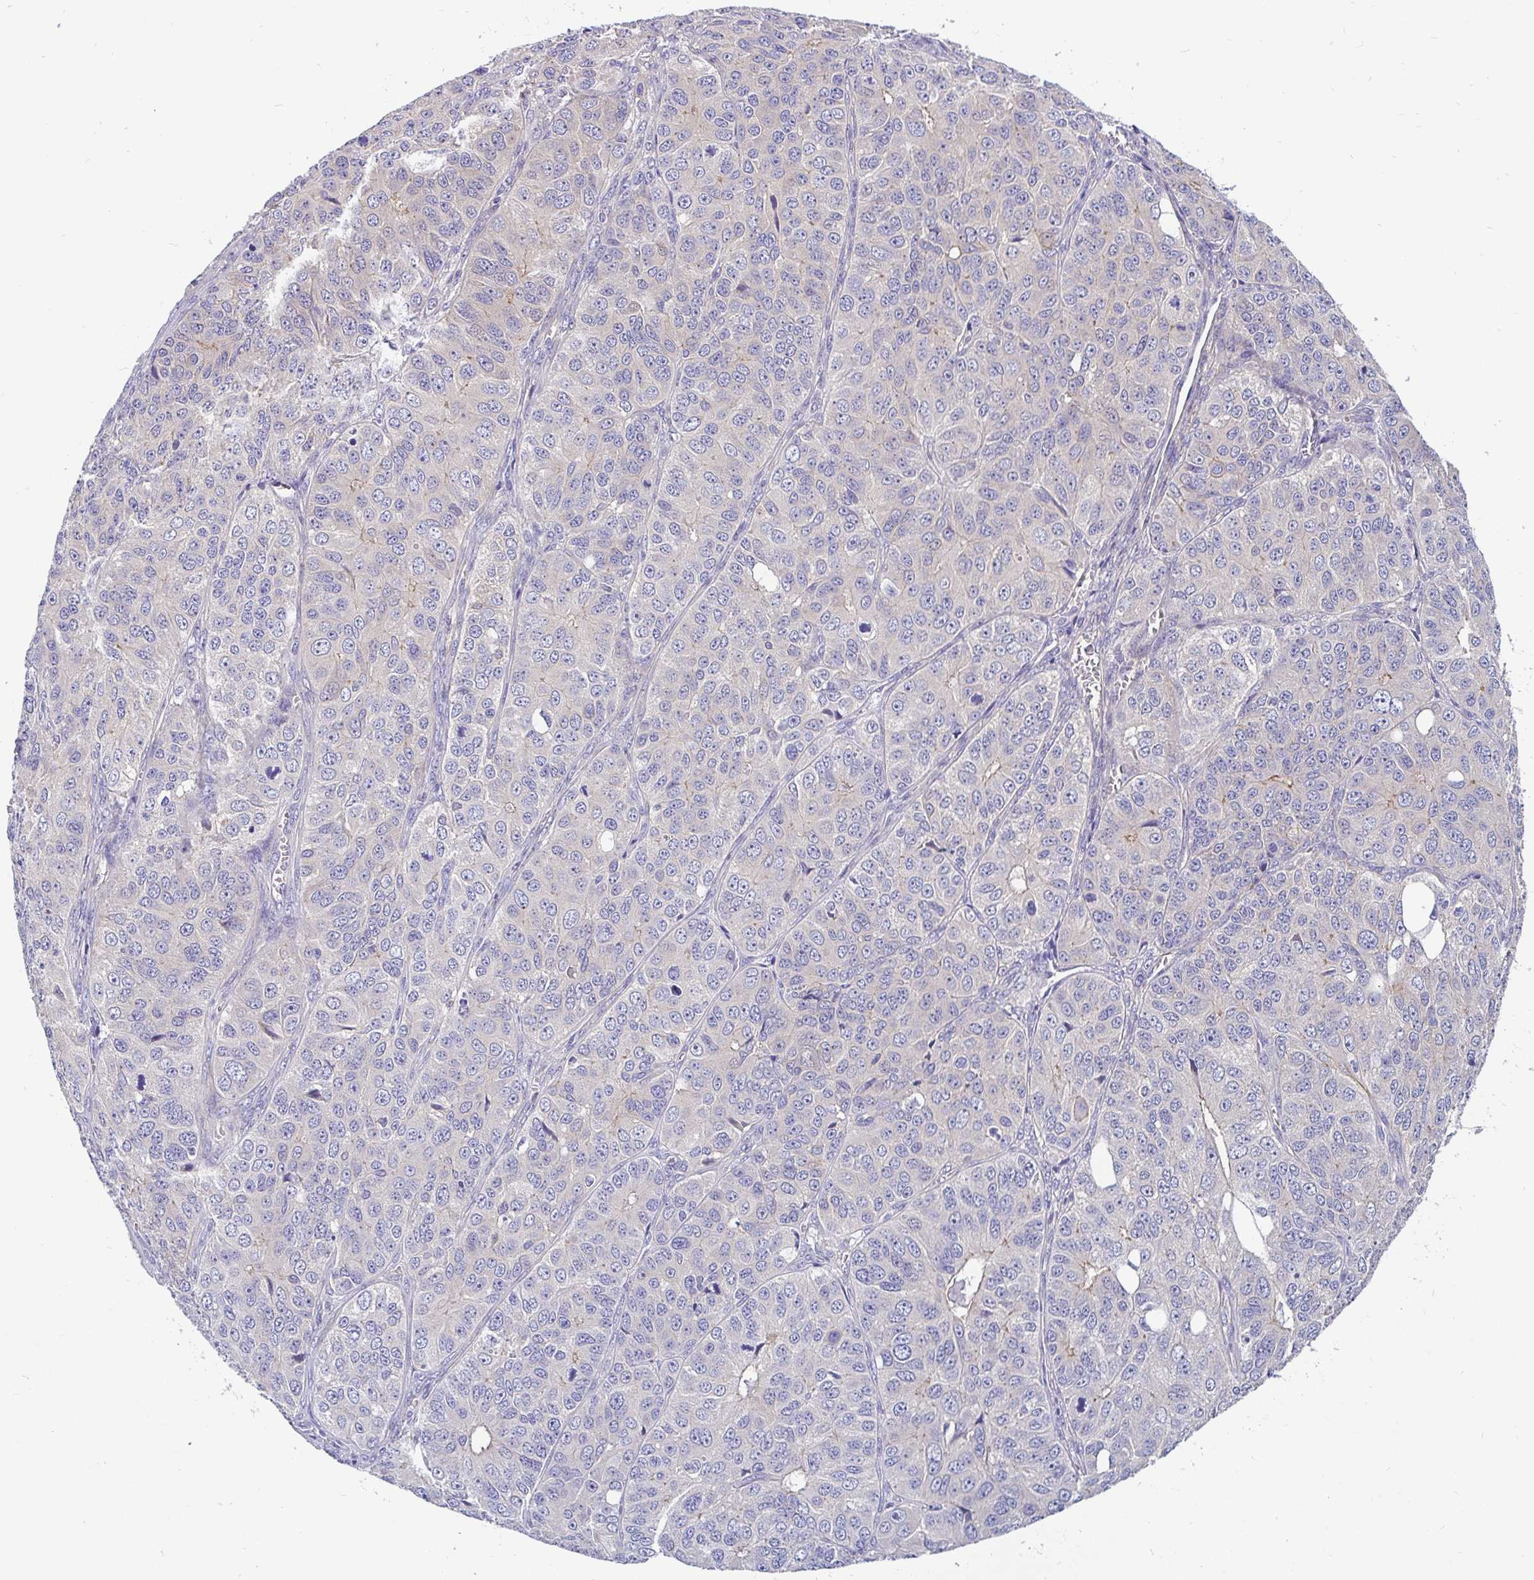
{"staining": {"intensity": "moderate", "quantity": "<25%", "location": "cytoplasmic/membranous"}, "tissue": "ovarian cancer", "cell_type": "Tumor cells", "image_type": "cancer", "snomed": [{"axis": "morphology", "description": "Carcinoma, endometroid"}, {"axis": "topography", "description": "Ovary"}], "caption": "Ovarian cancer (endometroid carcinoma) tissue displays moderate cytoplasmic/membranous positivity in approximately <25% of tumor cells", "gene": "LRRC26", "patient": {"sex": "female", "age": 51}}